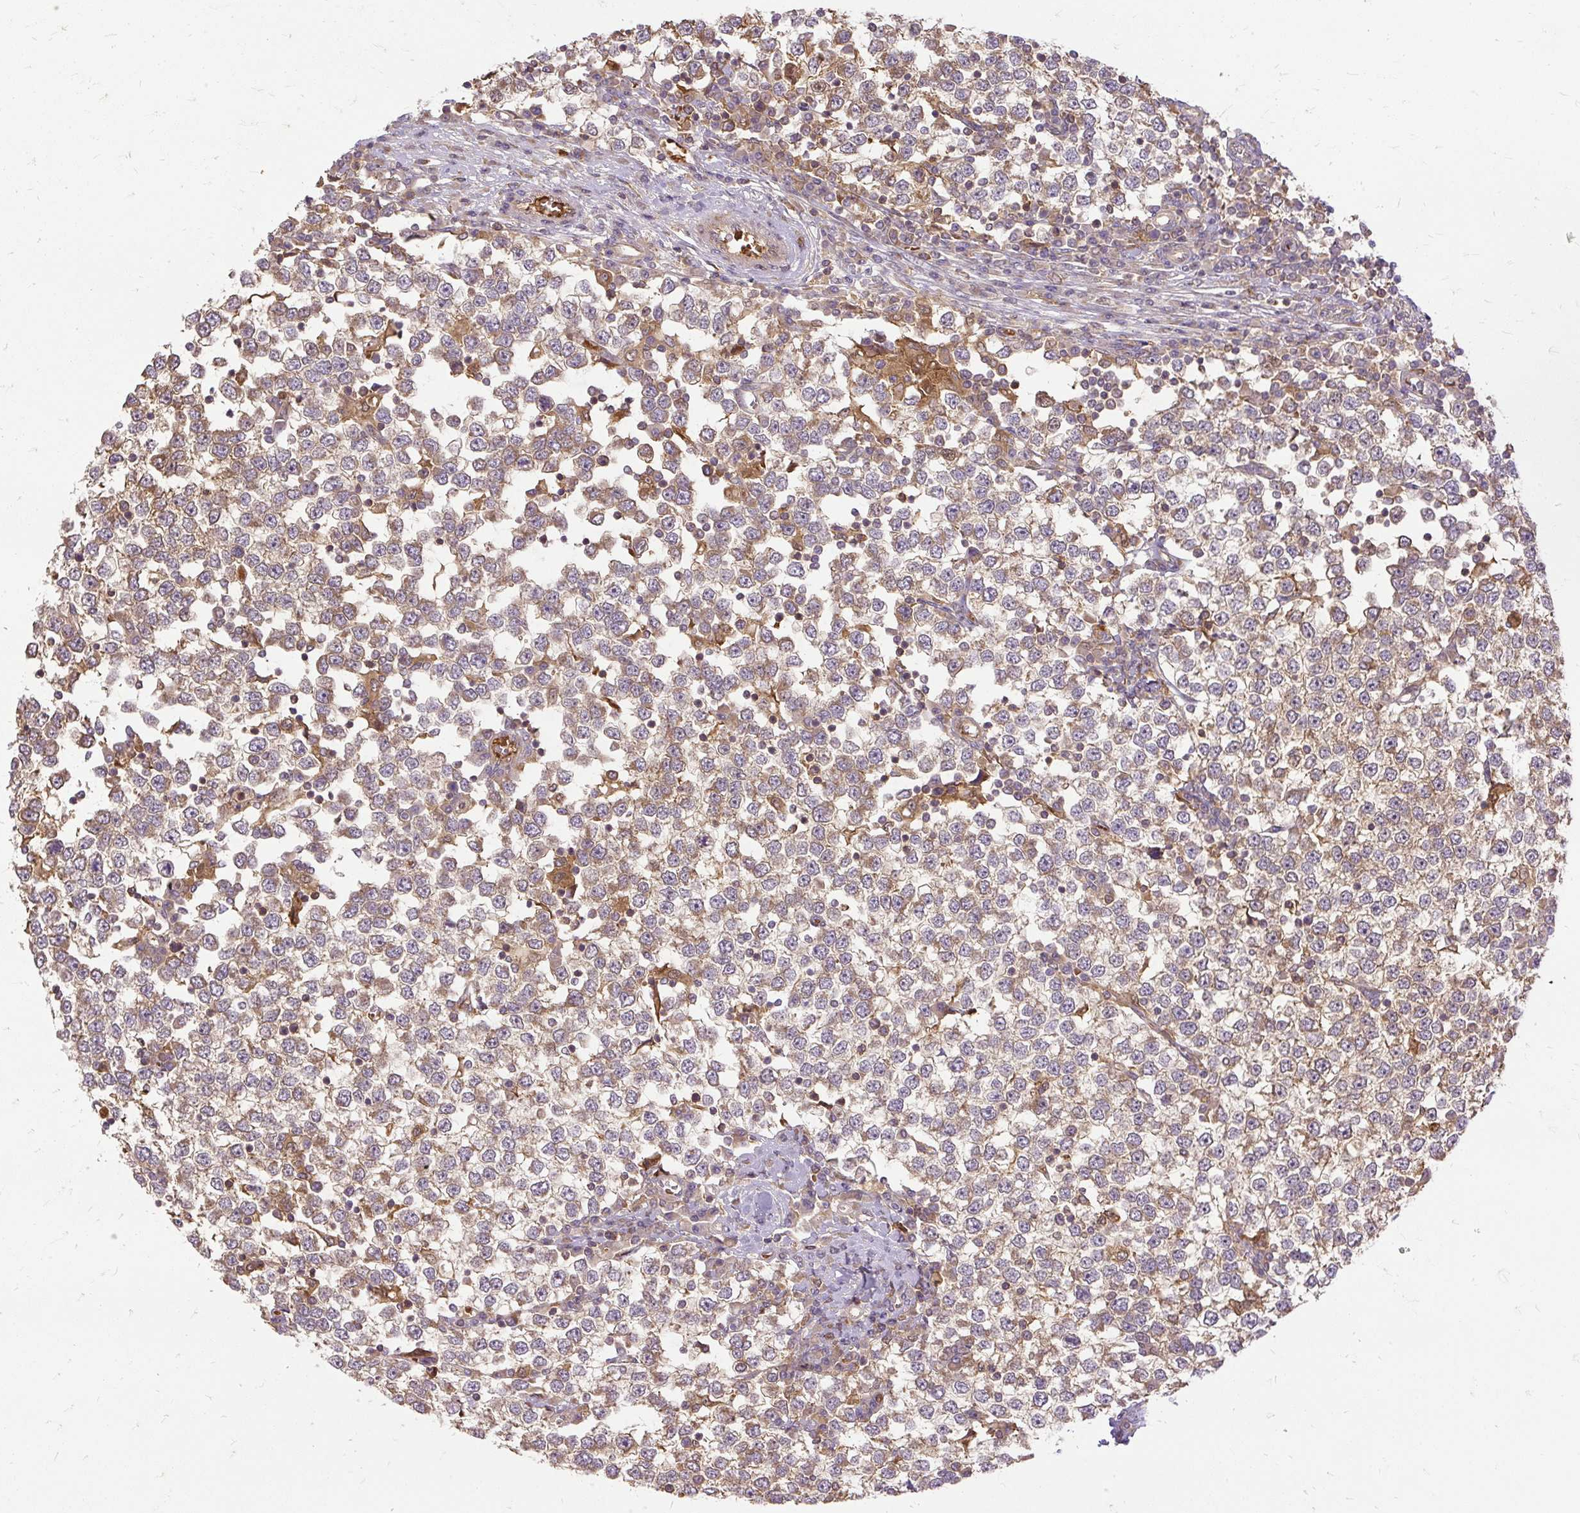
{"staining": {"intensity": "weak", "quantity": "25%-75%", "location": "cytoplasmic/membranous"}, "tissue": "testis cancer", "cell_type": "Tumor cells", "image_type": "cancer", "snomed": [{"axis": "morphology", "description": "Seminoma, NOS"}, {"axis": "topography", "description": "Testis"}], "caption": "A high-resolution histopathology image shows immunohistochemistry staining of testis seminoma, which demonstrates weak cytoplasmic/membranous positivity in about 25%-75% of tumor cells.", "gene": "AP5S1", "patient": {"sex": "male", "age": 65}}